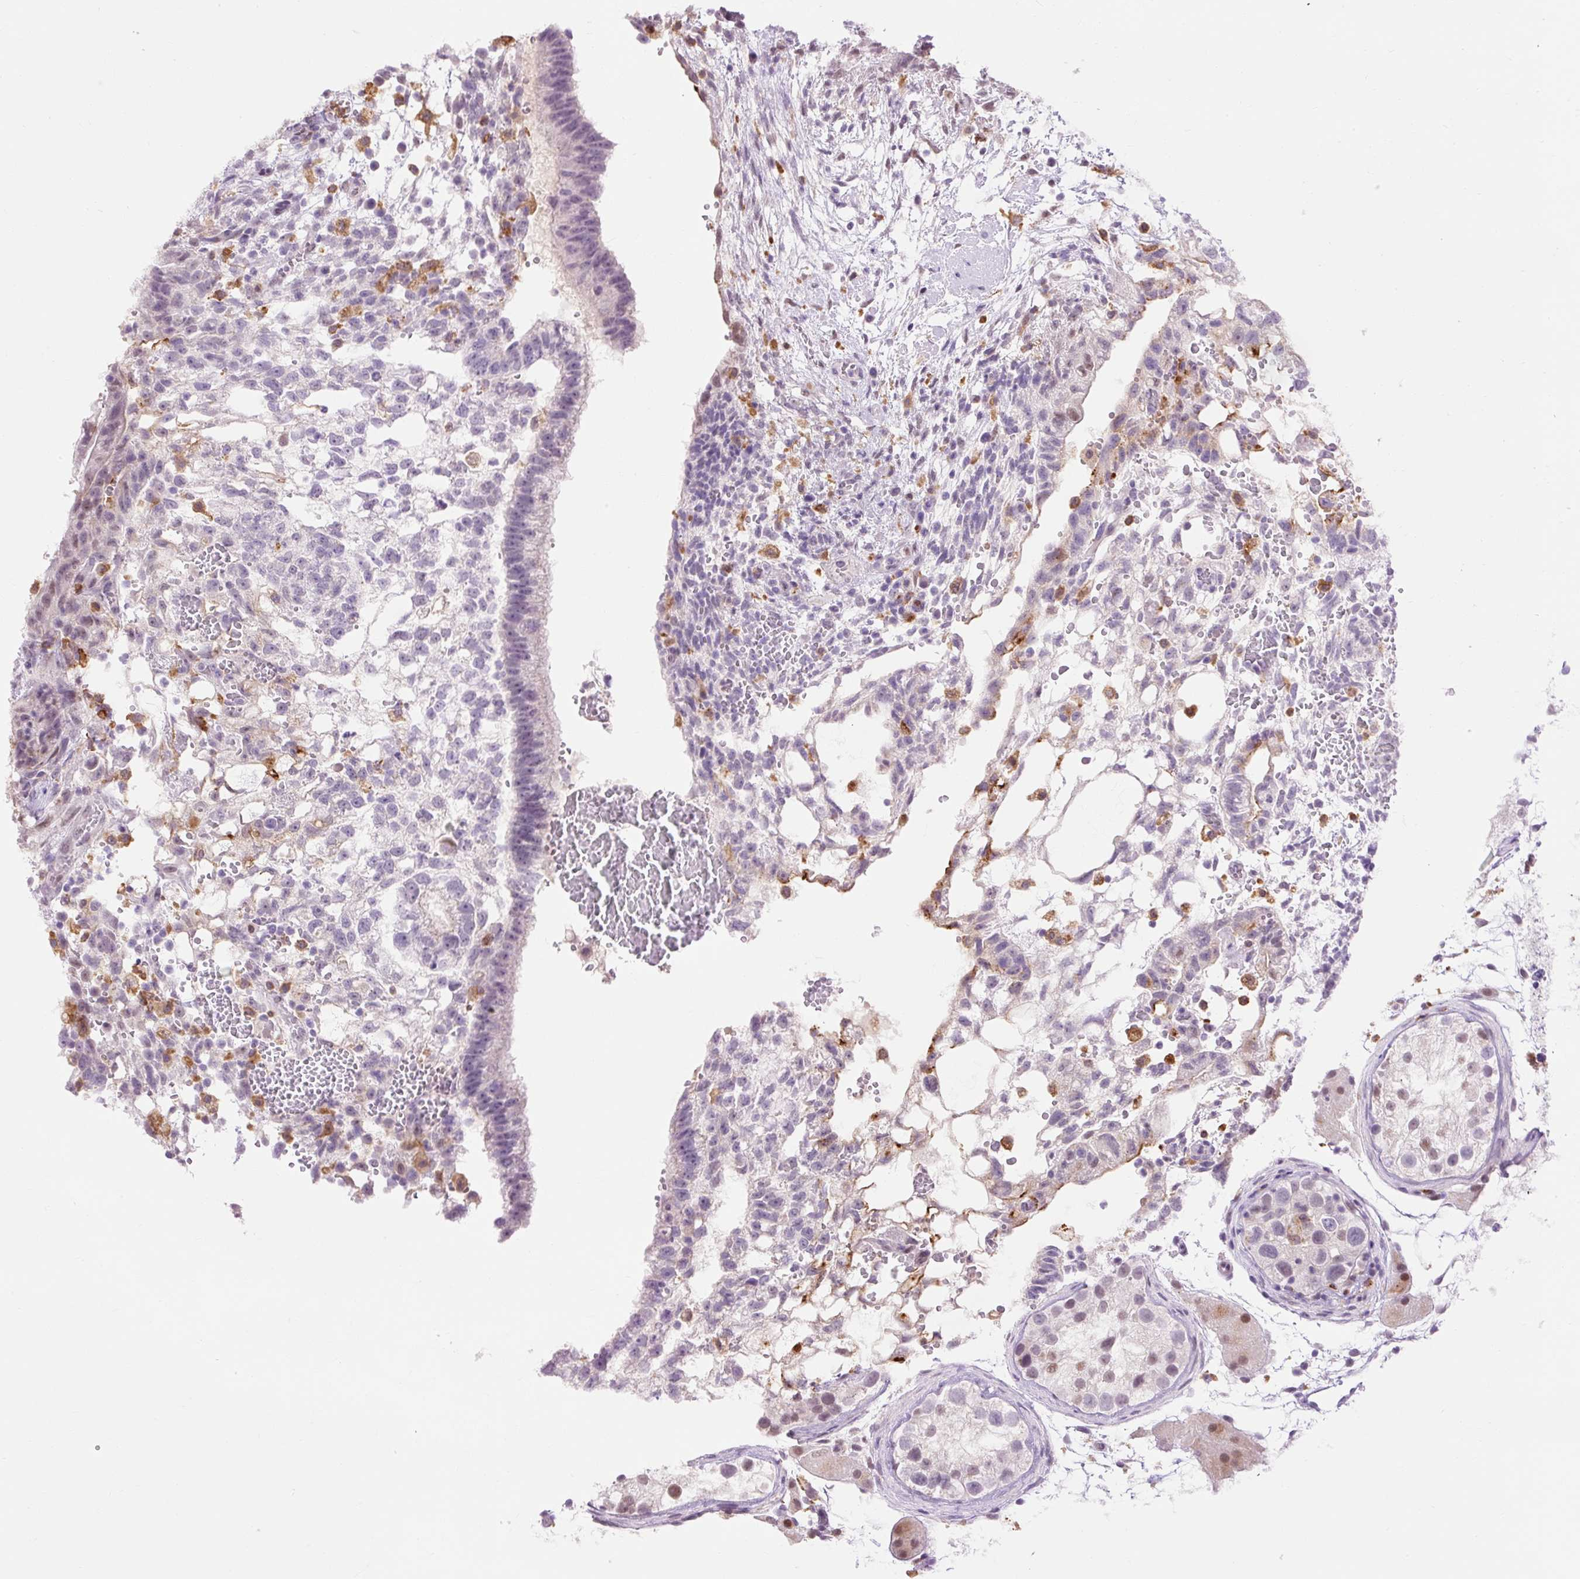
{"staining": {"intensity": "negative", "quantity": "none", "location": "none"}, "tissue": "testis cancer", "cell_type": "Tumor cells", "image_type": "cancer", "snomed": [{"axis": "morphology", "description": "Normal tissue, NOS"}, {"axis": "morphology", "description": "Carcinoma, Embryonal, NOS"}, {"axis": "topography", "description": "Testis"}], "caption": "IHC photomicrograph of neoplastic tissue: human testis embryonal carcinoma stained with DAB (3,3'-diaminobenzidine) exhibits no significant protein expression in tumor cells. (Stains: DAB IHC with hematoxylin counter stain, Microscopy: brightfield microscopy at high magnification).", "gene": "LY86", "patient": {"sex": "male", "age": 32}}